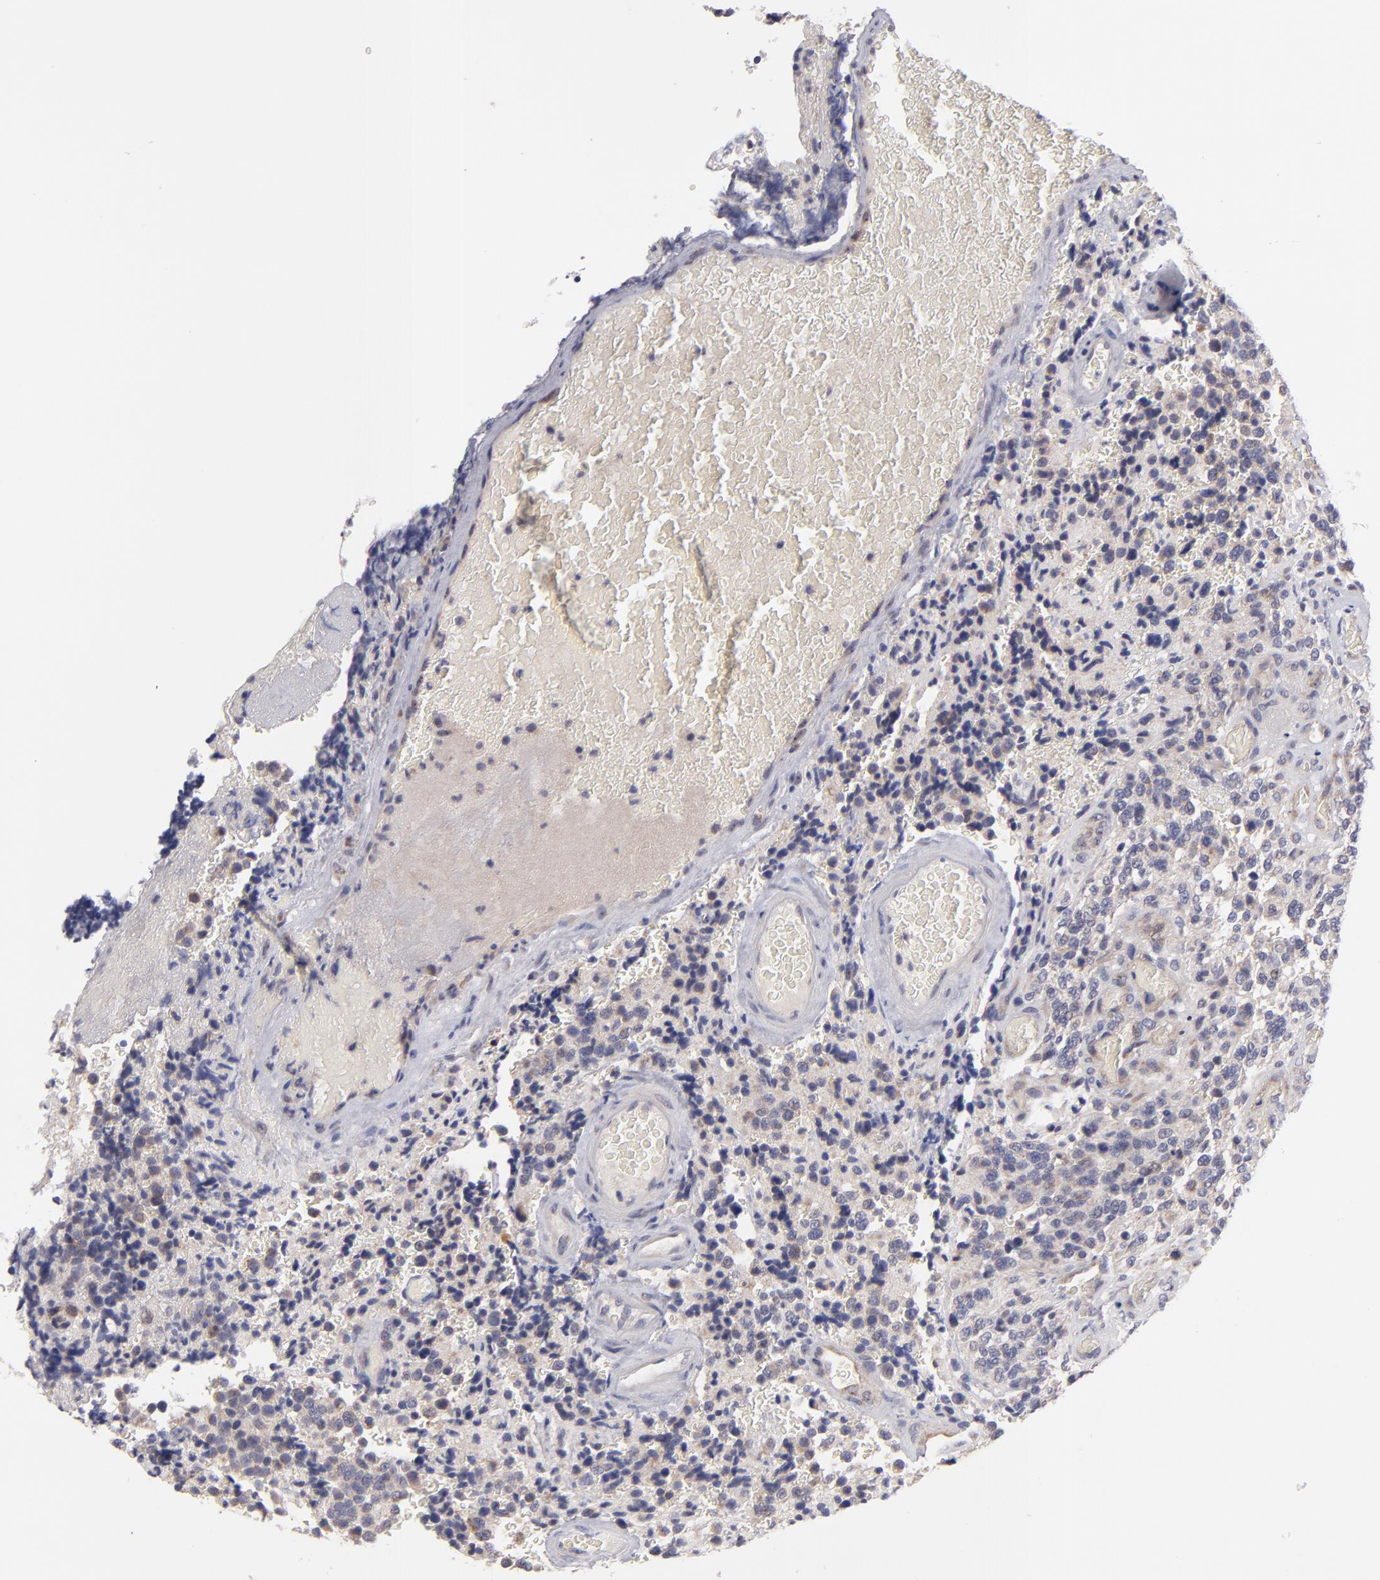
{"staining": {"intensity": "weak", "quantity": "25%-75%", "location": "cytoplasmic/membranous"}, "tissue": "glioma", "cell_type": "Tumor cells", "image_type": "cancer", "snomed": [{"axis": "morphology", "description": "Glioma, malignant, High grade"}, {"axis": "topography", "description": "Brain"}], "caption": "The image reveals a brown stain indicating the presence of a protein in the cytoplasmic/membranous of tumor cells in malignant high-grade glioma. The protein is stained brown, and the nuclei are stained in blue (DAB IHC with brightfield microscopy, high magnification).", "gene": "HCCS", "patient": {"sex": "male", "age": 36}}